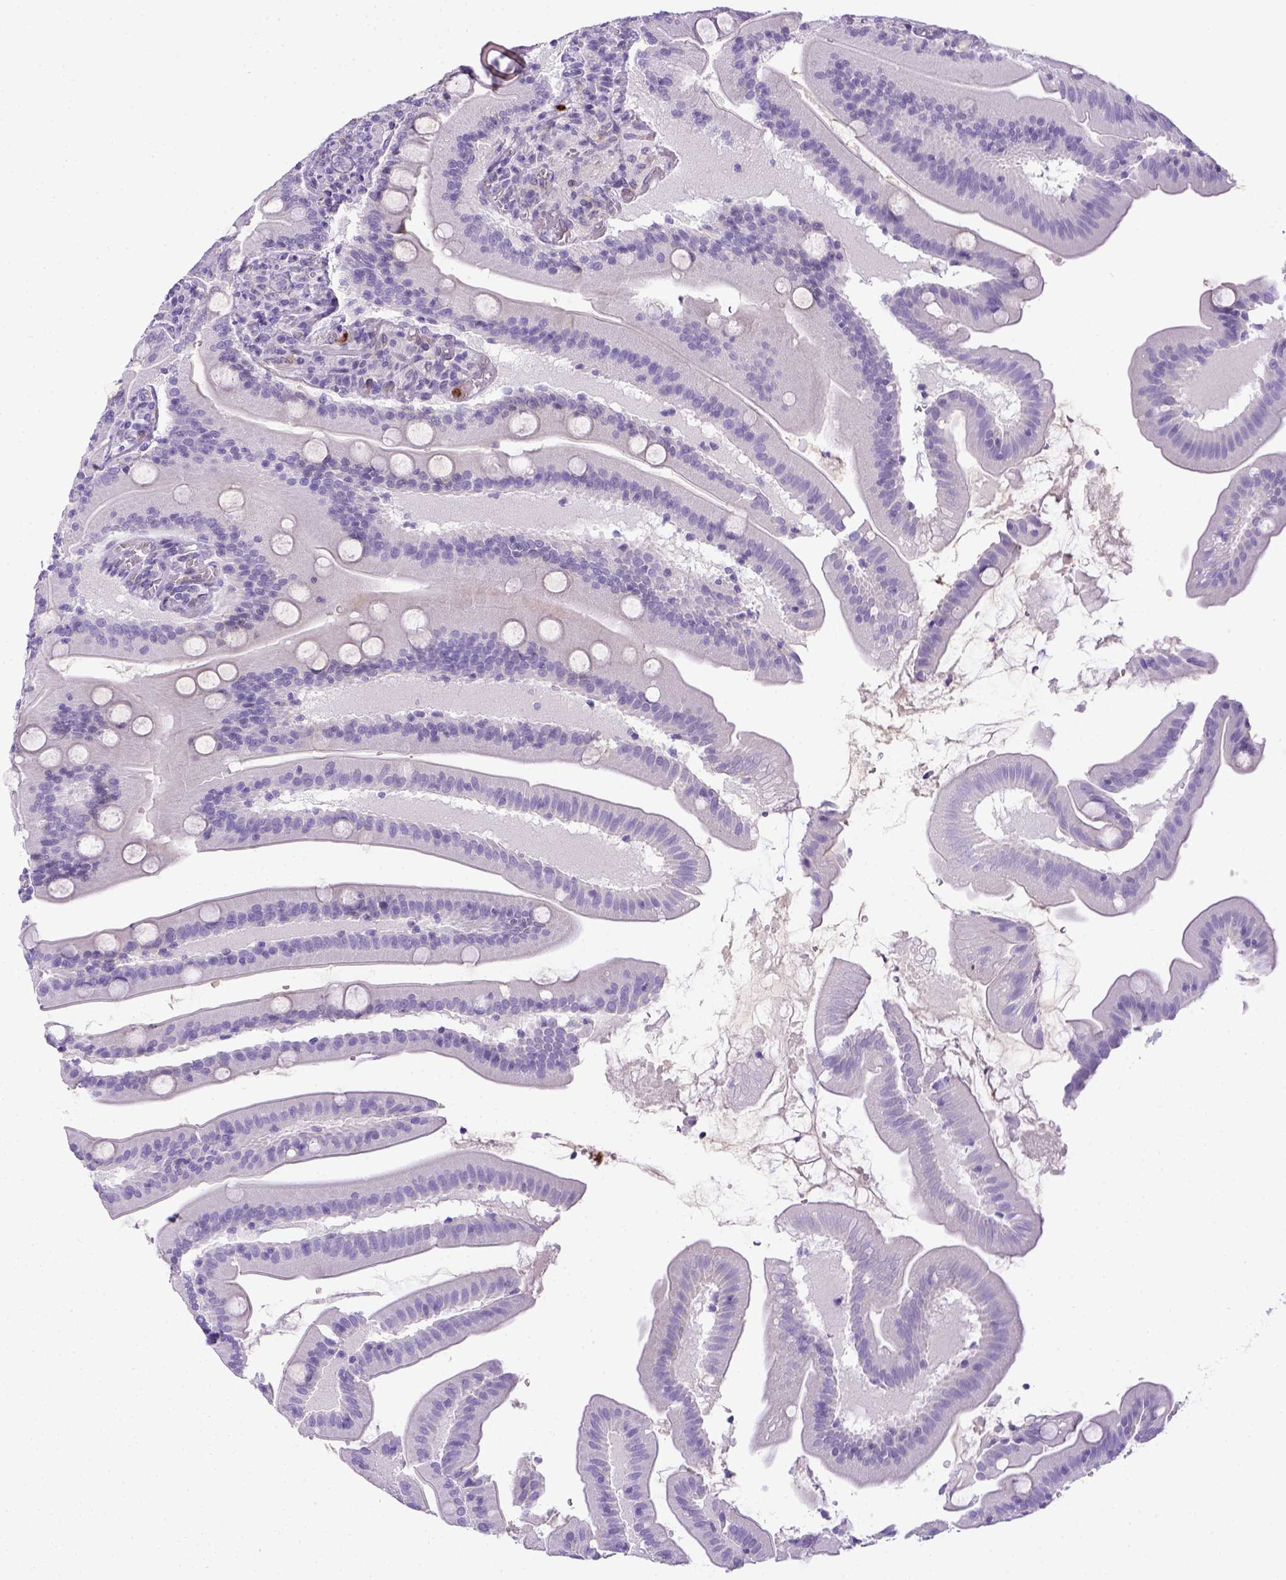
{"staining": {"intensity": "negative", "quantity": "none", "location": "none"}, "tissue": "small intestine", "cell_type": "Glandular cells", "image_type": "normal", "snomed": [{"axis": "morphology", "description": "Normal tissue, NOS"}, {"axis": "topography", "description": "Small intestine"}], "caption": "Protein analysis of benign small intestine displays no significant expression in glandular cells.", "gene": "ITGAM", "patient": {"sex": "male", "age": 37}}